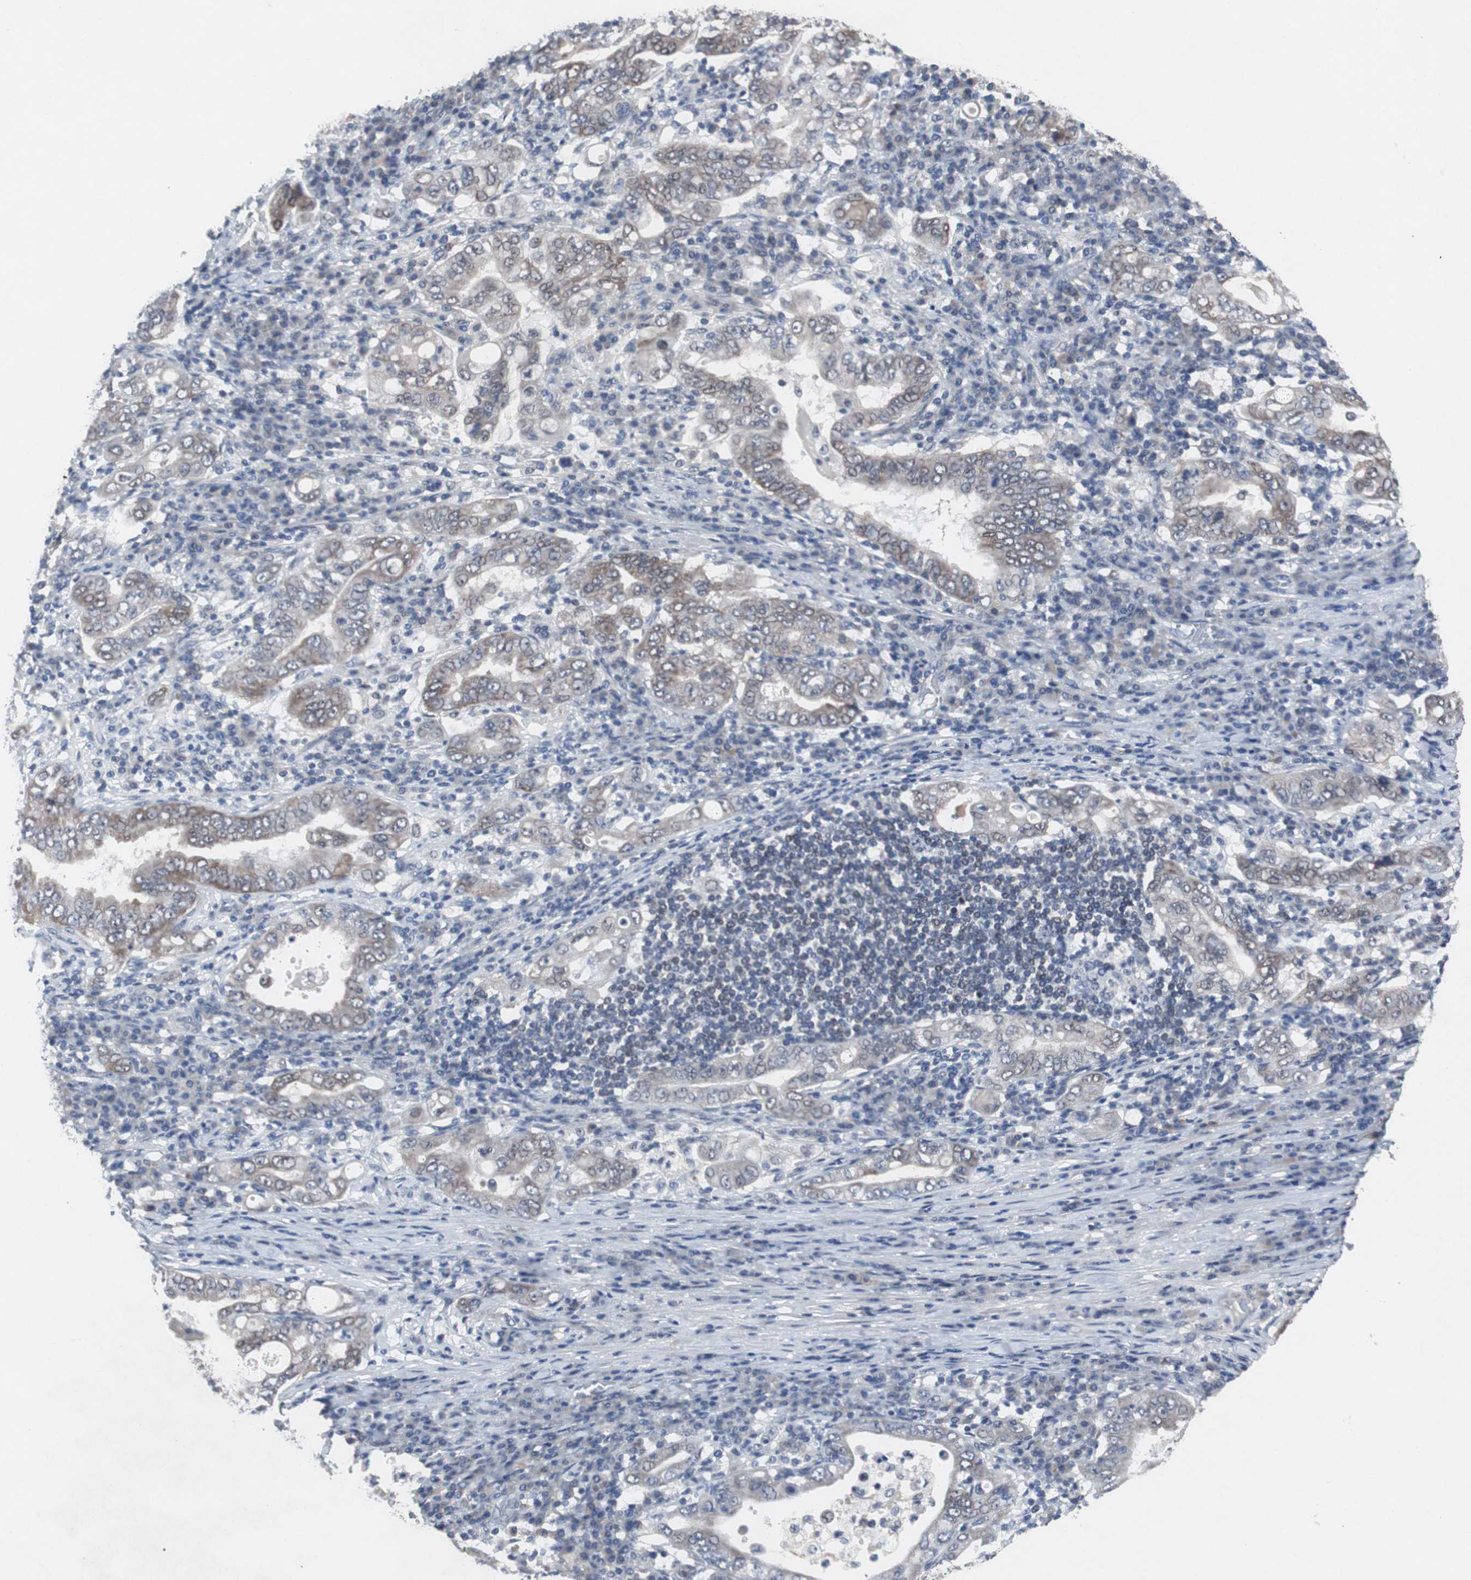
{"staining": {"intensity": "weak", "quantity": "<25%", "location": "cytoplasmic/membranous"}, "tissue": "stomach cancer", "cell_type": "Tumor cells", "image_type": "cancer", "snomed": [{"axis": "morphology", "description": "Normal tissue, NOS"}, {"axis": "morphology", "description": "Adenocarcinoma, NOS"}, {"axis": "topography", "description": "Esophagus"}, {"axis": "topography", "description": "Stomach, upper"}, {"axis": "topography", "description": "Peripheral nerve tissue"}], "caption": "Stomach adenocarcinoma stained for a protein using immunohistochemistry displays no staining tumor cells.", "gene": "RBM47", "patient": {"sex": "male", "age": 62}}